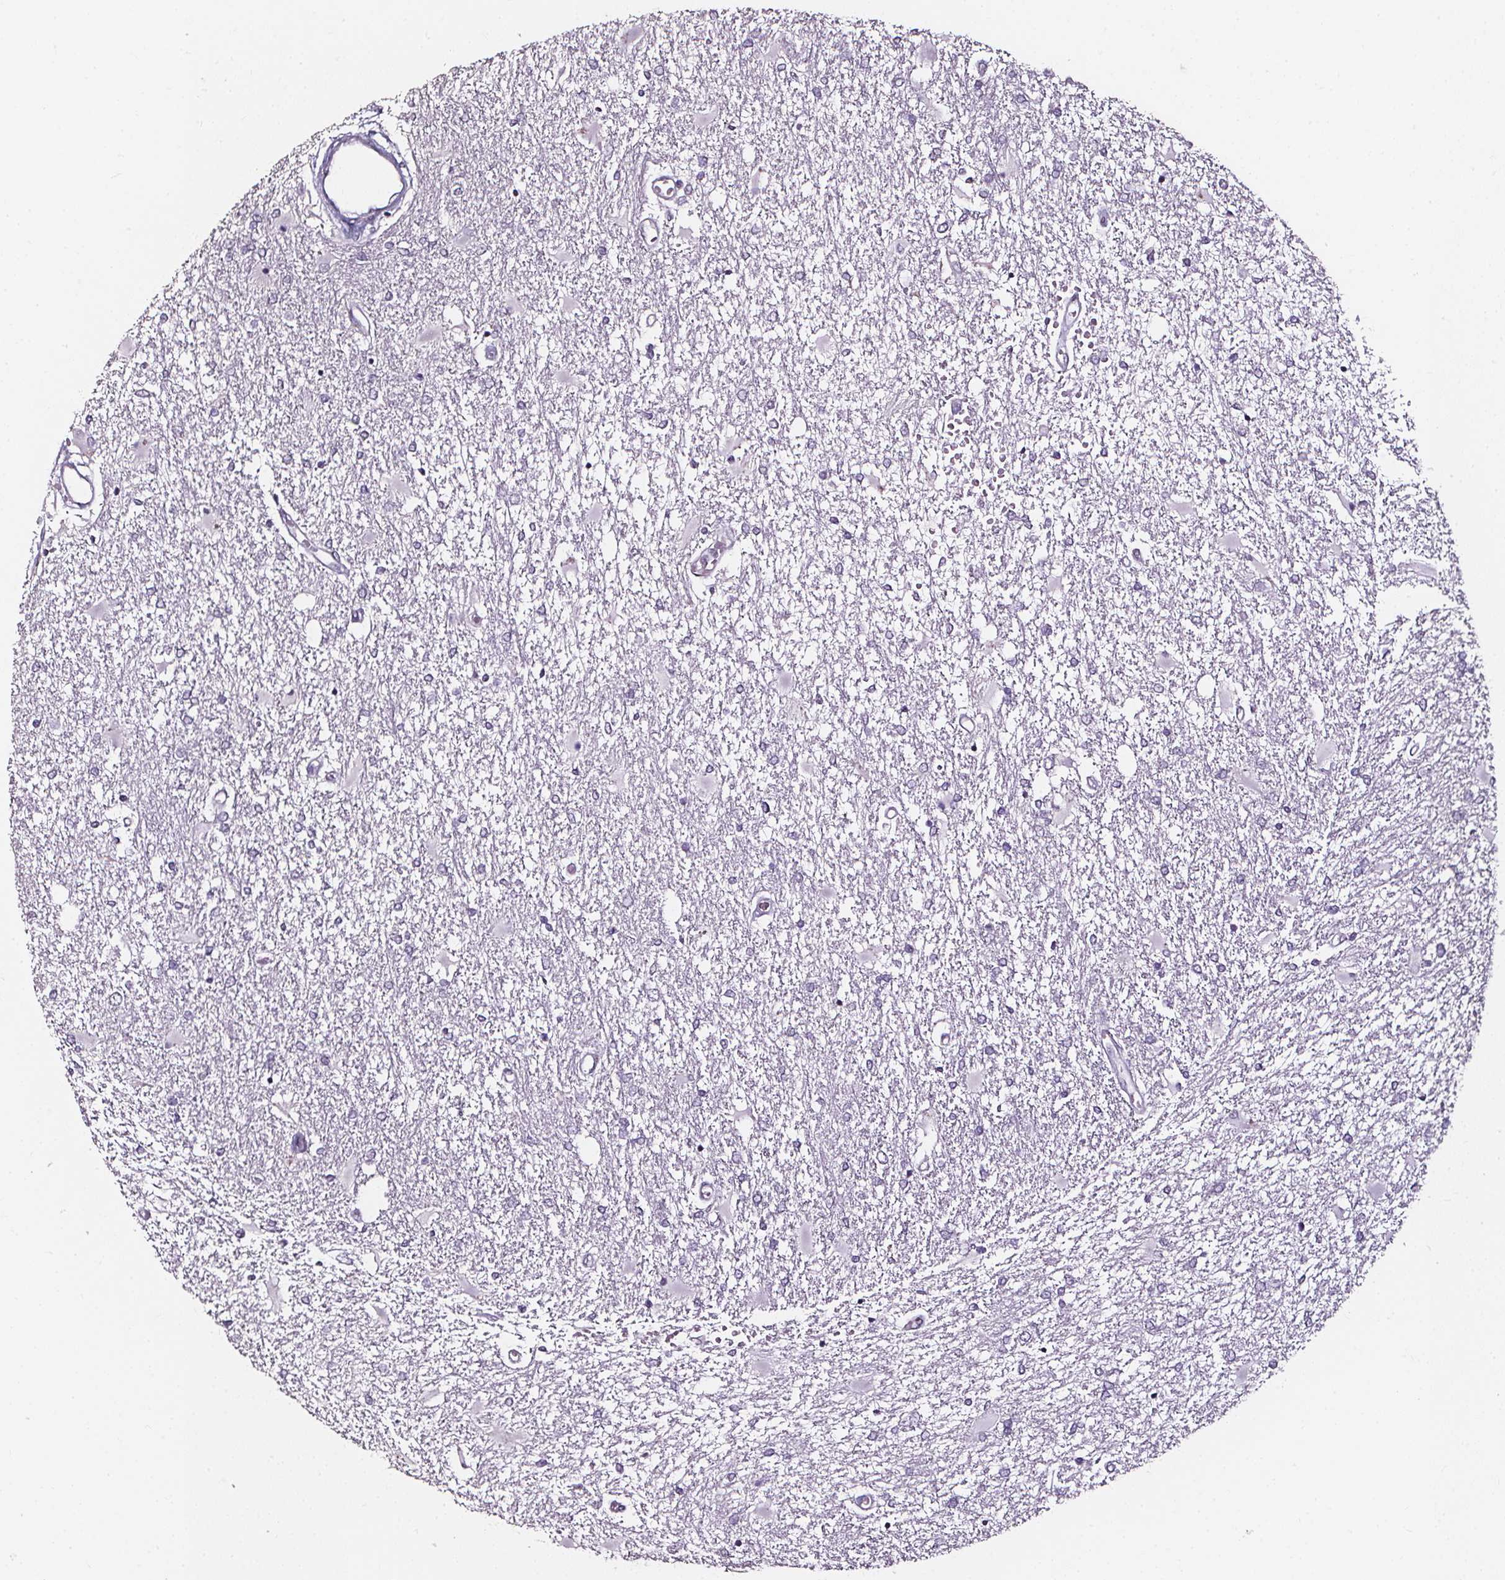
{"staining": {"intensity": "negative", "quantity": "none", "location": "none"}, "tissue": "glioma", "cell_type": "Tumor cells", "image_type": "cancer", "snomed": [{"axis": "morphology", "description": "Glioma, malignant, High grade"}, {"axis": "topography", "description": "Cerebral cortex"}], "caption": "A photomicrograph of human glioma is negative for staining in tumor cells.", "gene": "DEFA5", "patient": {"sex": "male", "age": 79}}